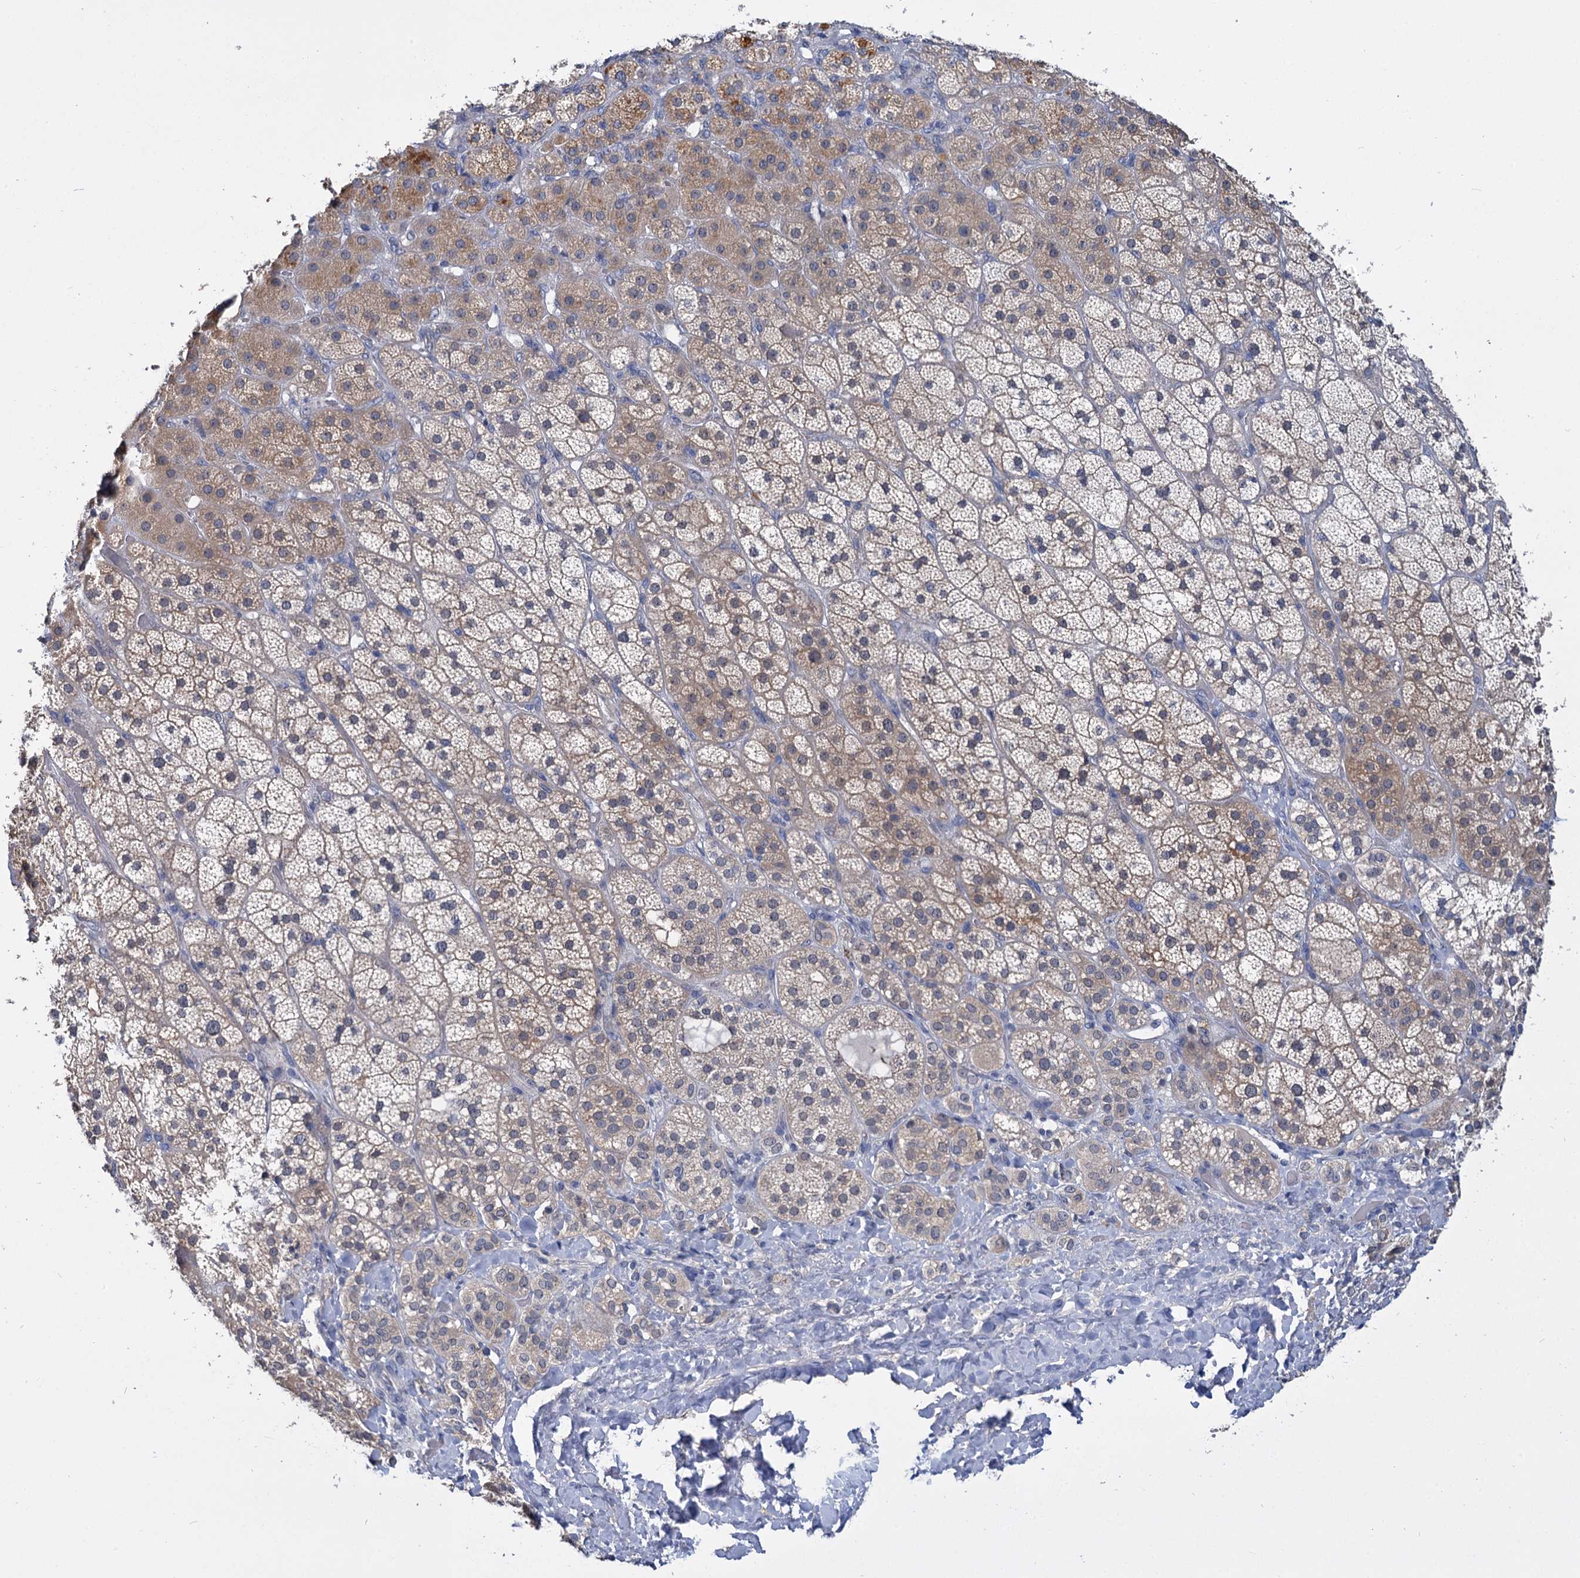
{"staining": {"intensity": "moderate", "quantity": "25%-75%", "location": "cytoplasmic/membranous"}, "tissue": "adrenal gland", "cell_type": "Glandular cells", "image_type": "normal", "snomed": [{"axis": "morphology", "description": "Normal tissue, NOS"}, {"axis": "topography", "description": "Adrenal gland"}], "caption": "Protein expression analysis of normal adrenal gland displays moderate cytoplasmic/membranous positivity in about 25%-75% of glandular cells.", "gene": "ANKRD42", "patient": {"sex": "male", "age": 57}}